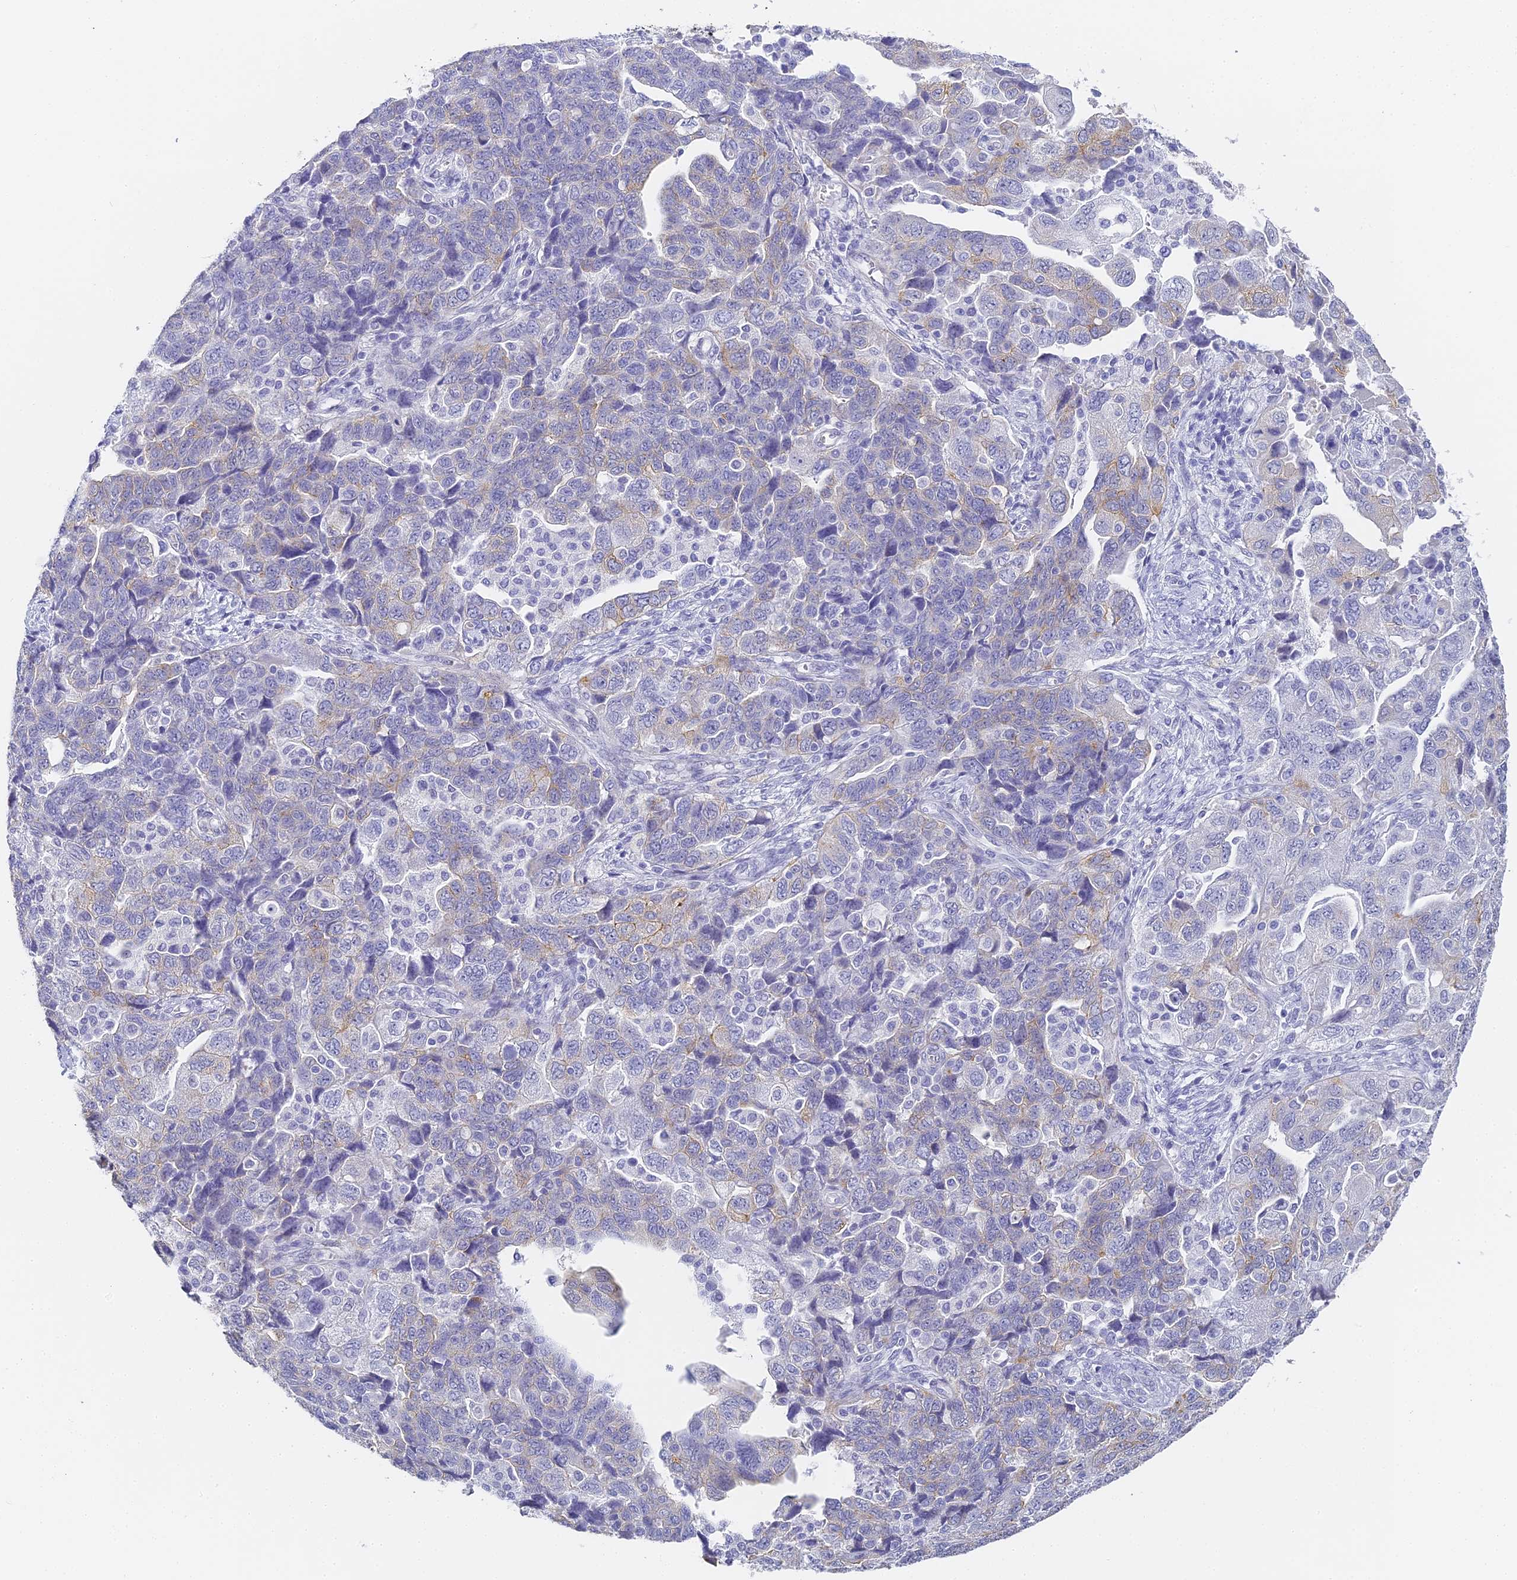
{"staining": {"intensity": "weak", "quantity": "<25%", "location": "cytoplasmic/membranous"}, "tissue": "ovarian cancer", "cell_type": "Tumor cells", "image_type": "cancer", "snomed": [{"axis": "morphology", "description": "Carcinoma, NOS"}, {"axis": "morphology", "description": "Cystadenocarcinoma, serous, NOS"}, {"axis": "topography", "description": "Ovary"}], "caption": "Human ovarian cancer (serous cystadenocarcinoma) stained for a protein using immunohistochemistry (IHC) reveals no staining in tumor cells.", "gene": "GJA1", "patient": {"sex": "female", "age": 69}}